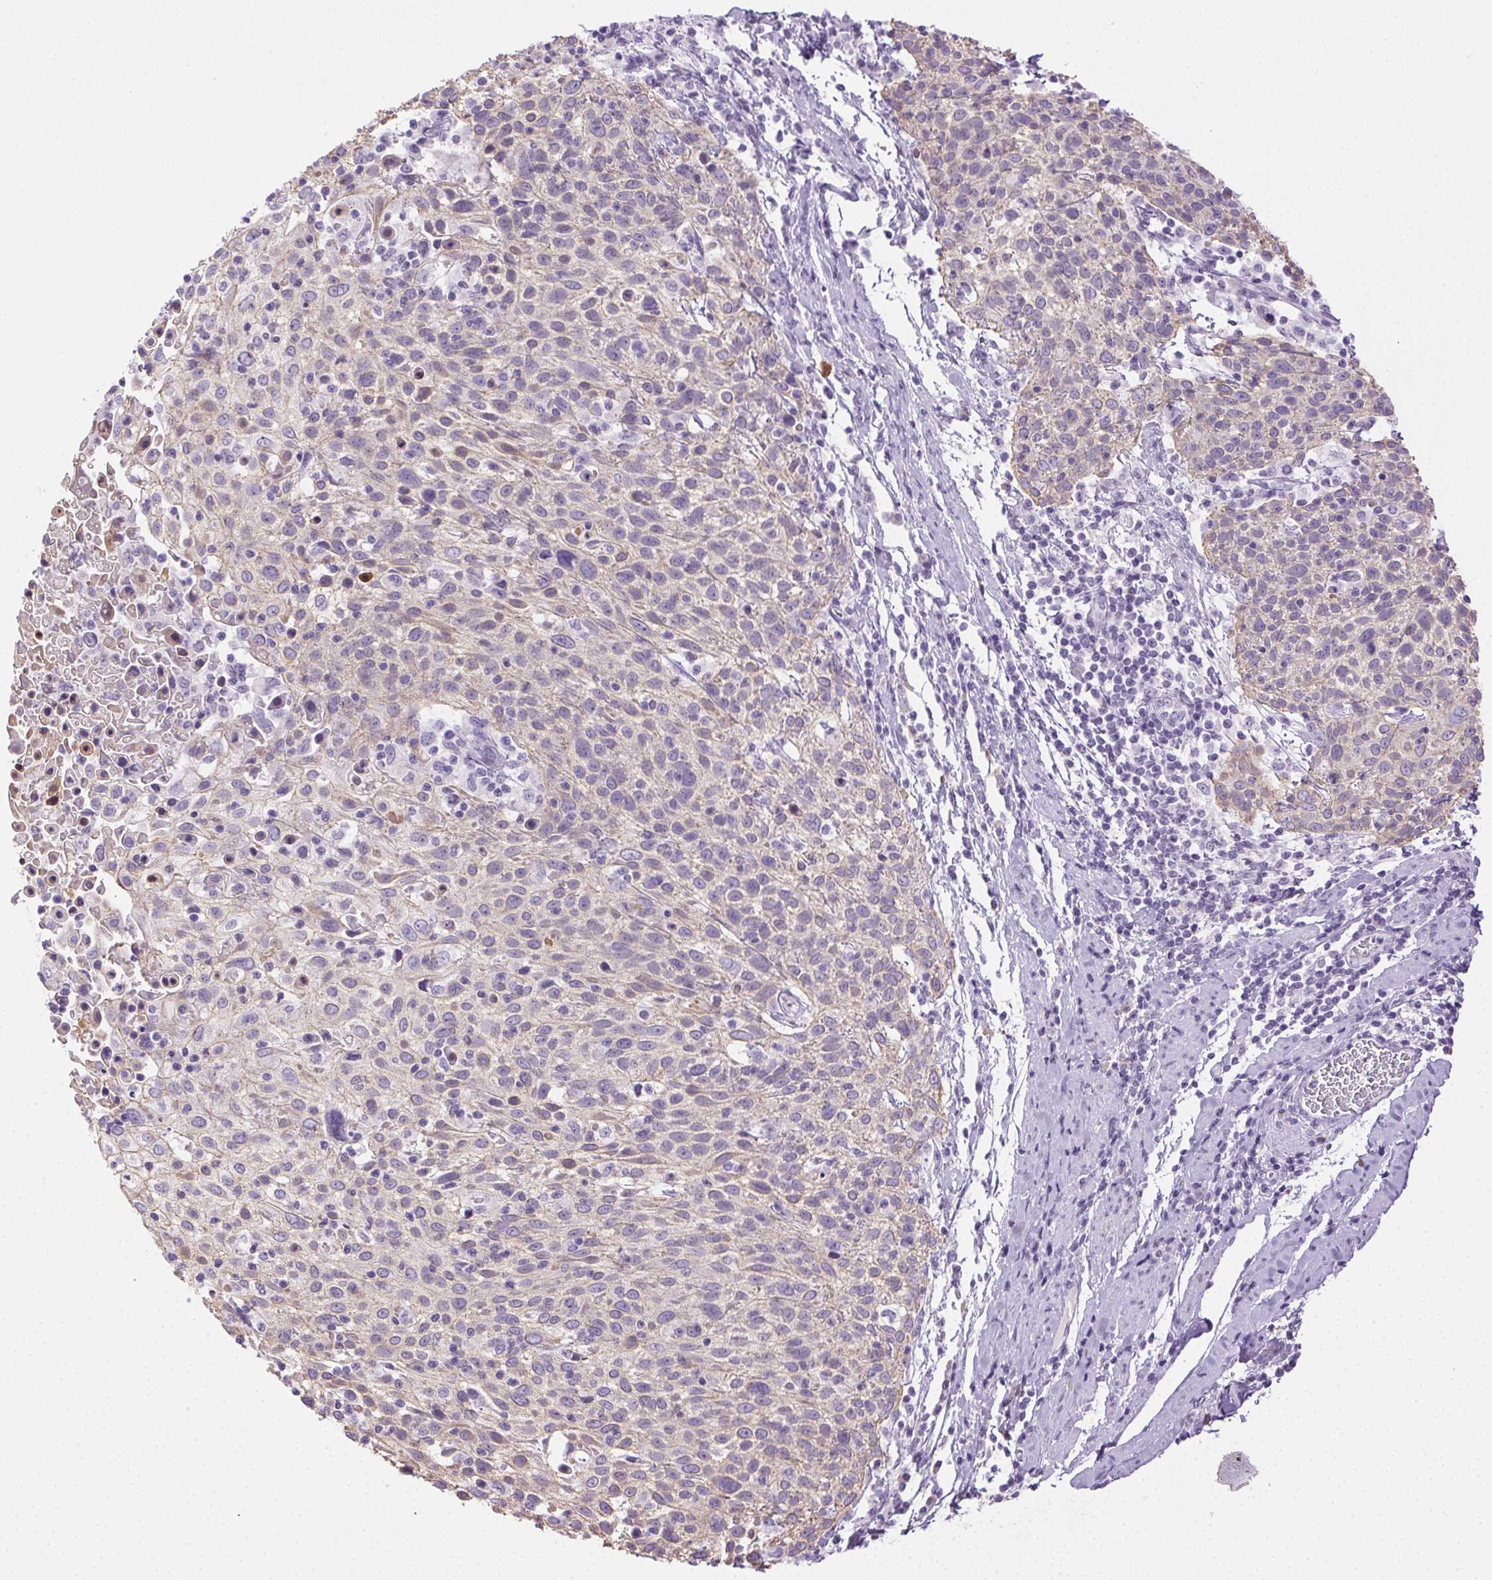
{"staining": {"intensity": "negative", "quantity": "none", "location": "none"}, "tissue": "cervical cancer", "cell_type": "Tumor cells", "image_type": "cancer", "snomed": [{"axis": "morphology", "description": "Squamous cell carcinoma, NOS"}, {"axis": "topography", "description": "Cervix"}], "caption": "A high-resolution micrograph shows immunohistochemistry staining of cervical cancer, which demonstrates no significant positivity in tumor cells.", "gene": "CLDN10", "patient": {"sex": "female", "age": 61}}